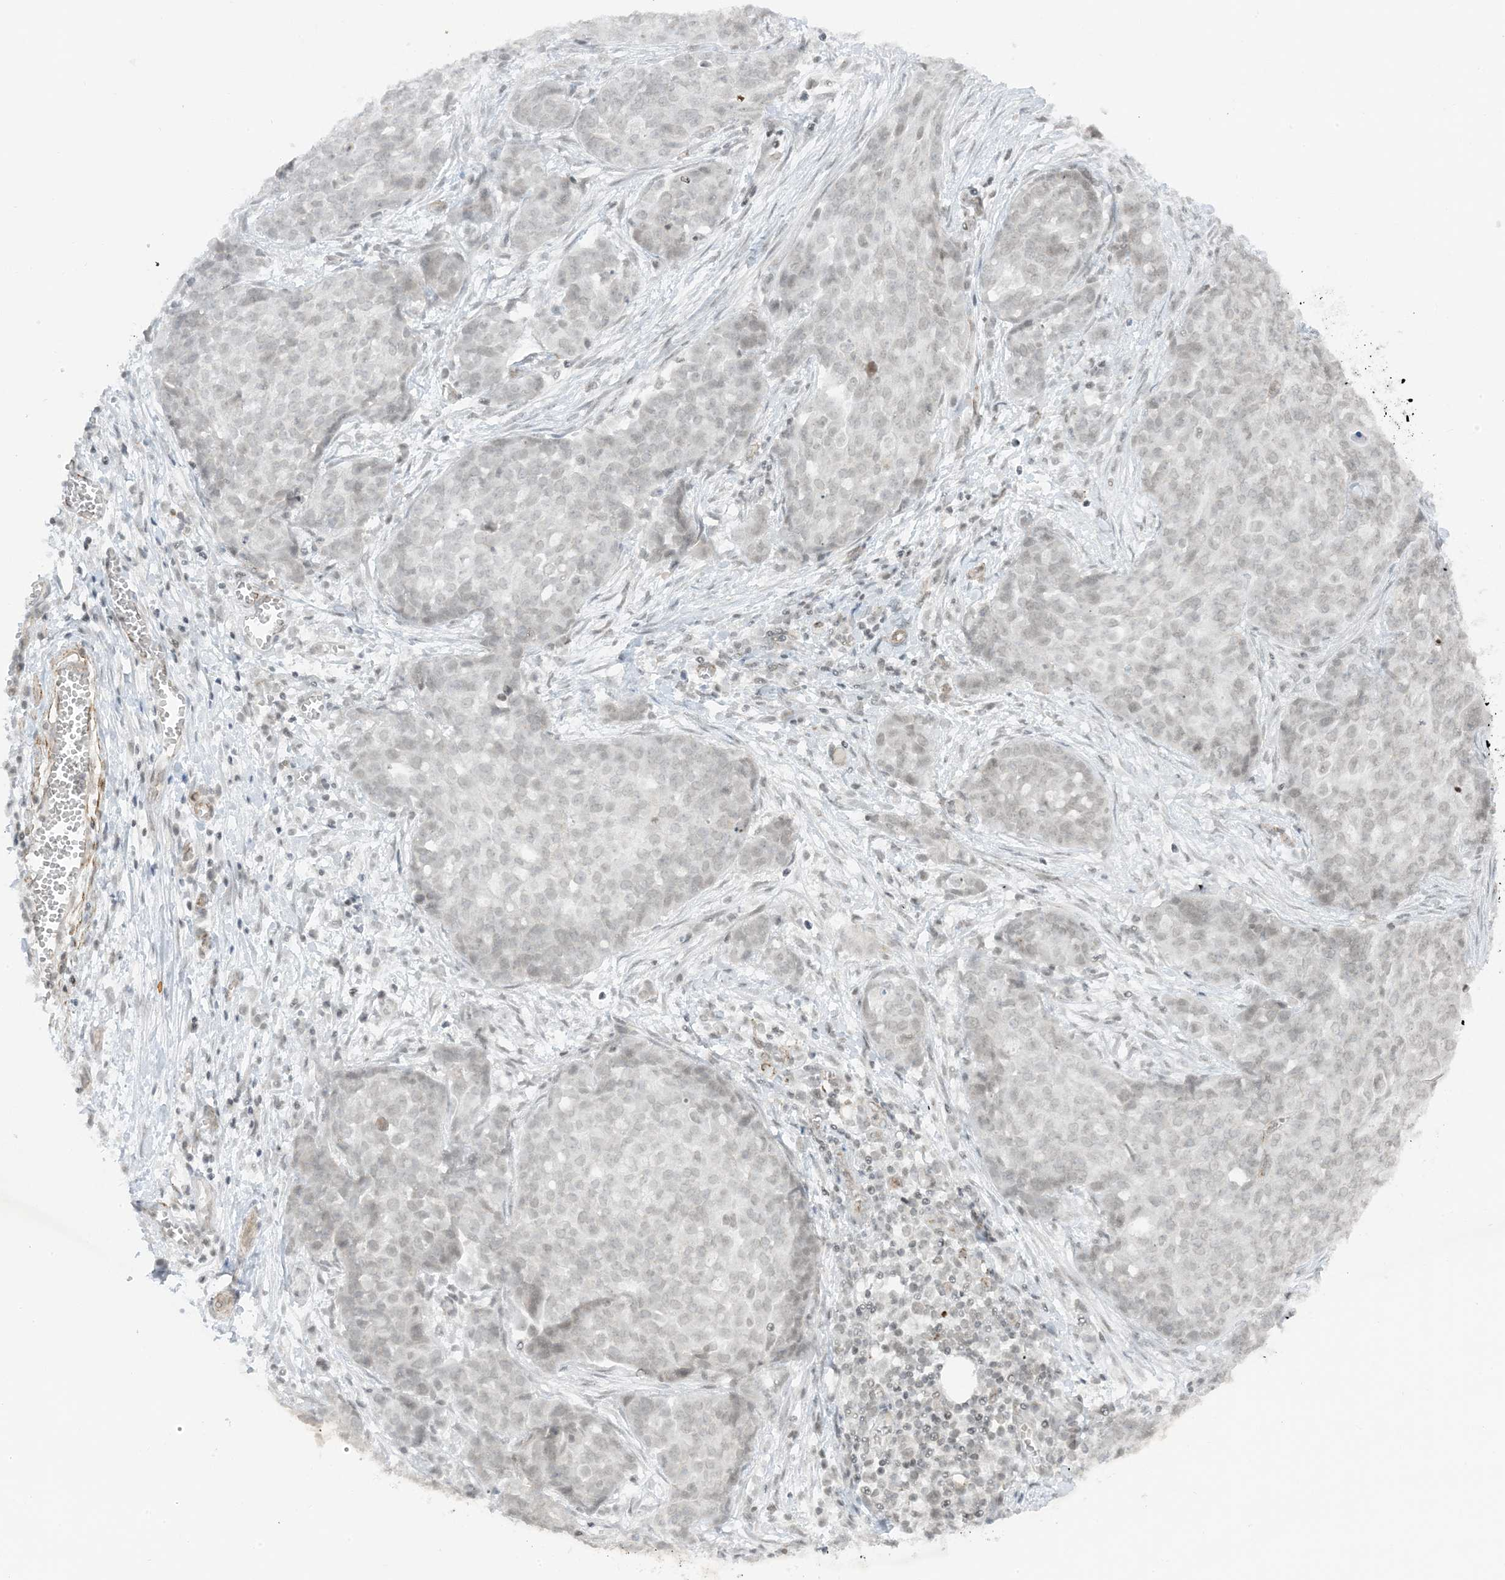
{"staining": {"intensity": "negative", "quantity": "none", "location": "none"}, "tissue": "ovarian cancer", "cell_type": "Tumor cells", "image_type": "cancer", "snomed": [{"axis": "morphology", "description": "Cystadenocarcinoma, serous, NOS"}, {"axis": "topography", "description": "Soft tissue"}, {"axis": "topography", "description": "Ovary"}], "caption": "A histopathology image of ovarian cancer stained for a protein displays no brown staining in tumor cells.", "gene": "METAP1D", "patient": {"sex": "female", "age": 57}}